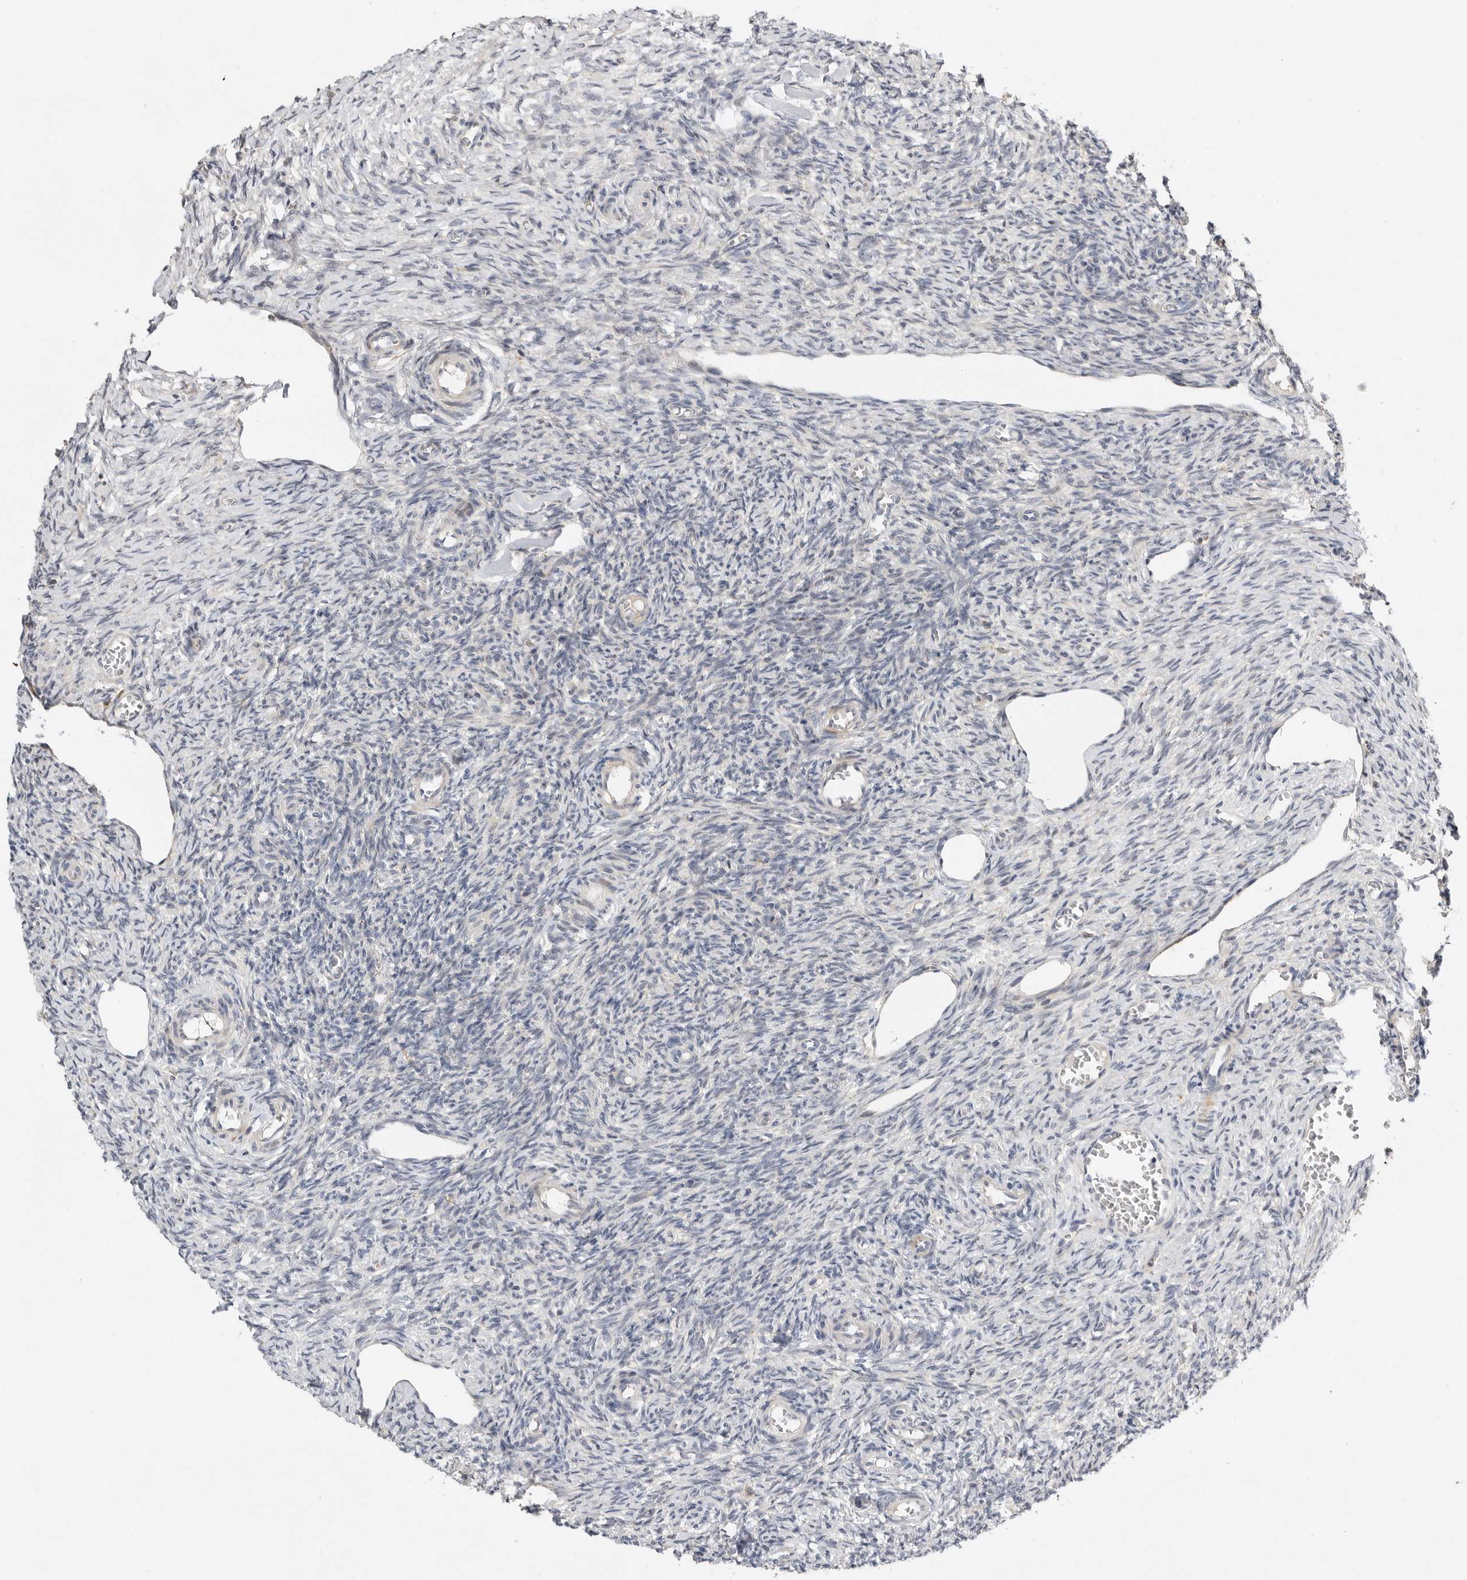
{"staining": {"intensity": "weak", "quantity": ">75%", "location": "cytoplasmic/membranous"}, "tissue": "ovary", "cell_type": "Follicle cells", "image_type": "normal", "snomed": [{"axis": "morphology", "description": "Normal tissue, NOS"}, {"axis": "topography", "description": "Ovary"}], "caption": "A low amount of weak cytoplasmic/membranous expression is appreciated in approximately >75% of follicle cells in benign ovary. The staining is performed using DAB (3,3'-diaminobenzidine) brown chromogen to label protein expression. The nuclei are counter-stained blue using hematoxylin.", "gene": "CSNK1G3", "patient": {"sex": "female", "age": 27}}